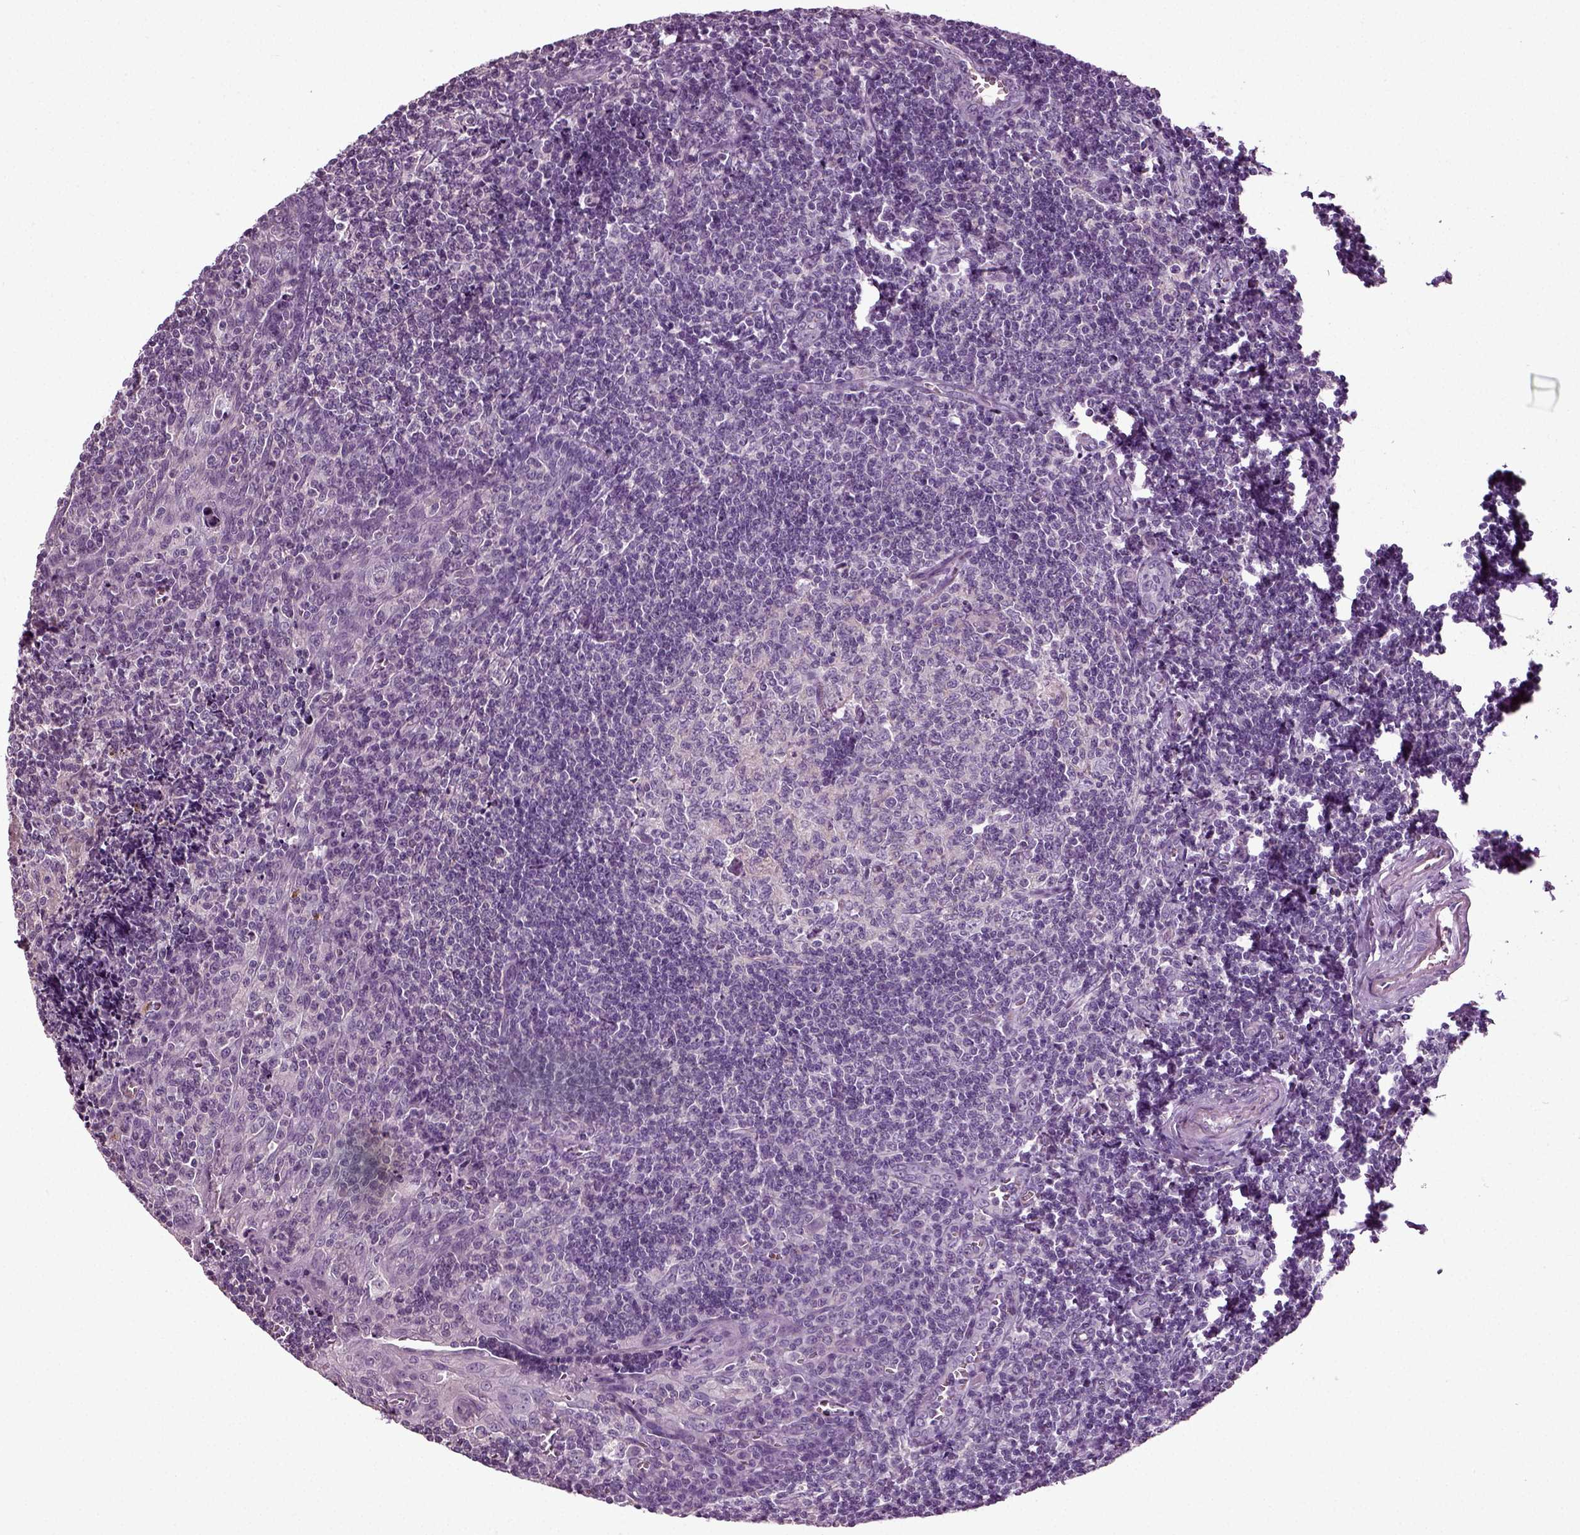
{"staining": {"intensity": "negative", "quantity": "none", "location": "none"}, "tissue": "tonsil", "cell_type": "Germinal center cells", "image_type": "normal", "snomed": [{"axis": "morphology", "description": "Normal tissue, NOS"}, {"axis": "morphology", "description": "Inflammation, NOS"}, {"axis": "topography", "description": "Tonsil"}], "caption": "Immunohistochemistry (IHC) of unremarkable human tonsil reveals no expression in germinal center cells.", "gene": "DEFB118", "patient": {"sex": "female", "age": 31}}